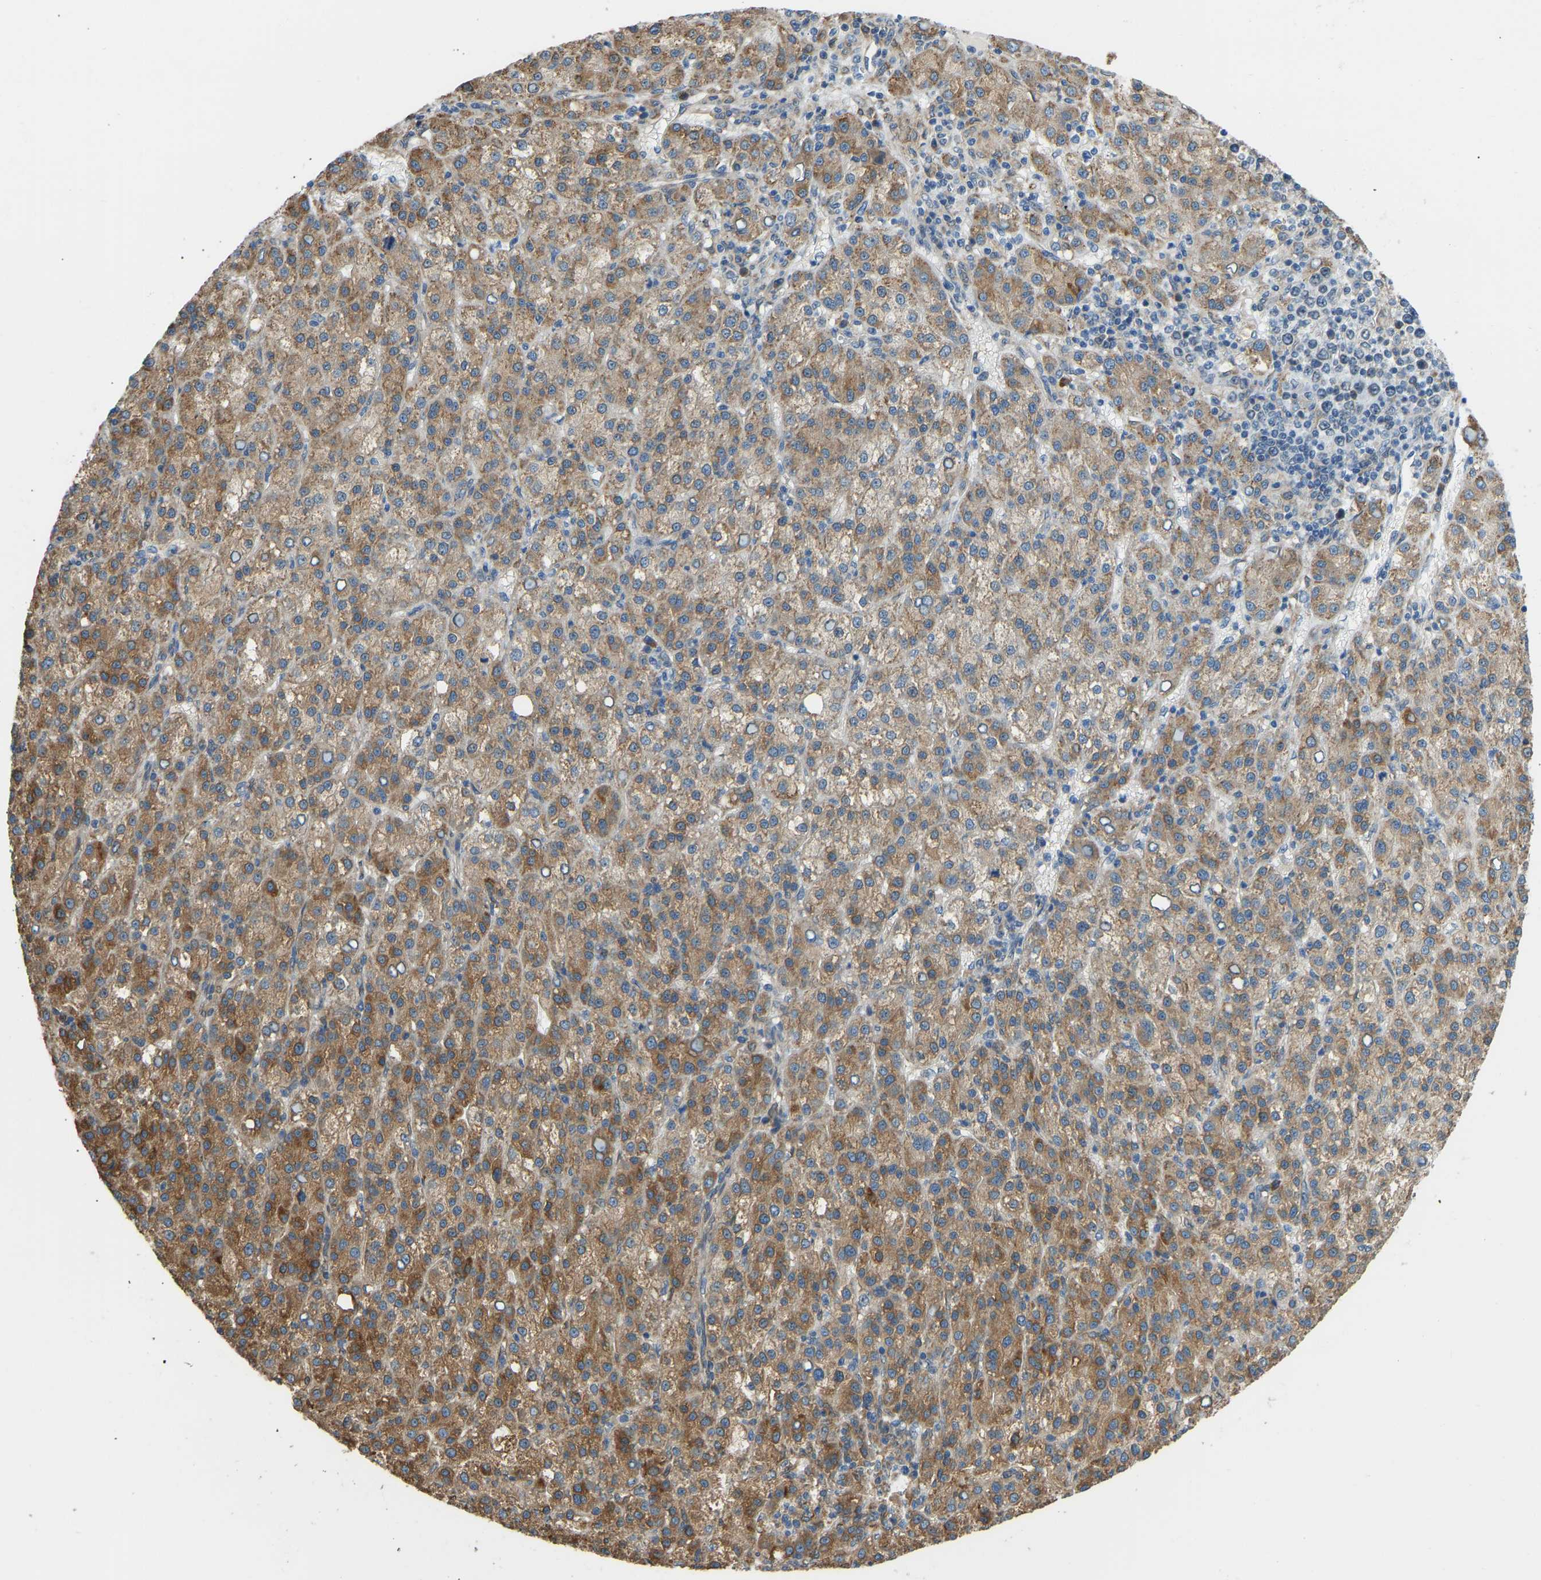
{"staining": {"intensity": "moderate", "quantity": ">75%", "location": "cytoplasmic/membranous"}, "tissue": "liver cancer", "cell_type": "Tumor cells", "image_type": "cancer", "snomed": [{"axis": "morphology", "description": "Carcinoma, Hepatocellular, NOS"}, {"axis": "topography", "description": "Liver"}], "caption": "Liver cancer stained with immunohistochemistry displays moderate cytoplasmic/membranous staining in about >75% of tumor cells.", "gene": "OS9", "patient": {"sex": "female", "age": 58}}